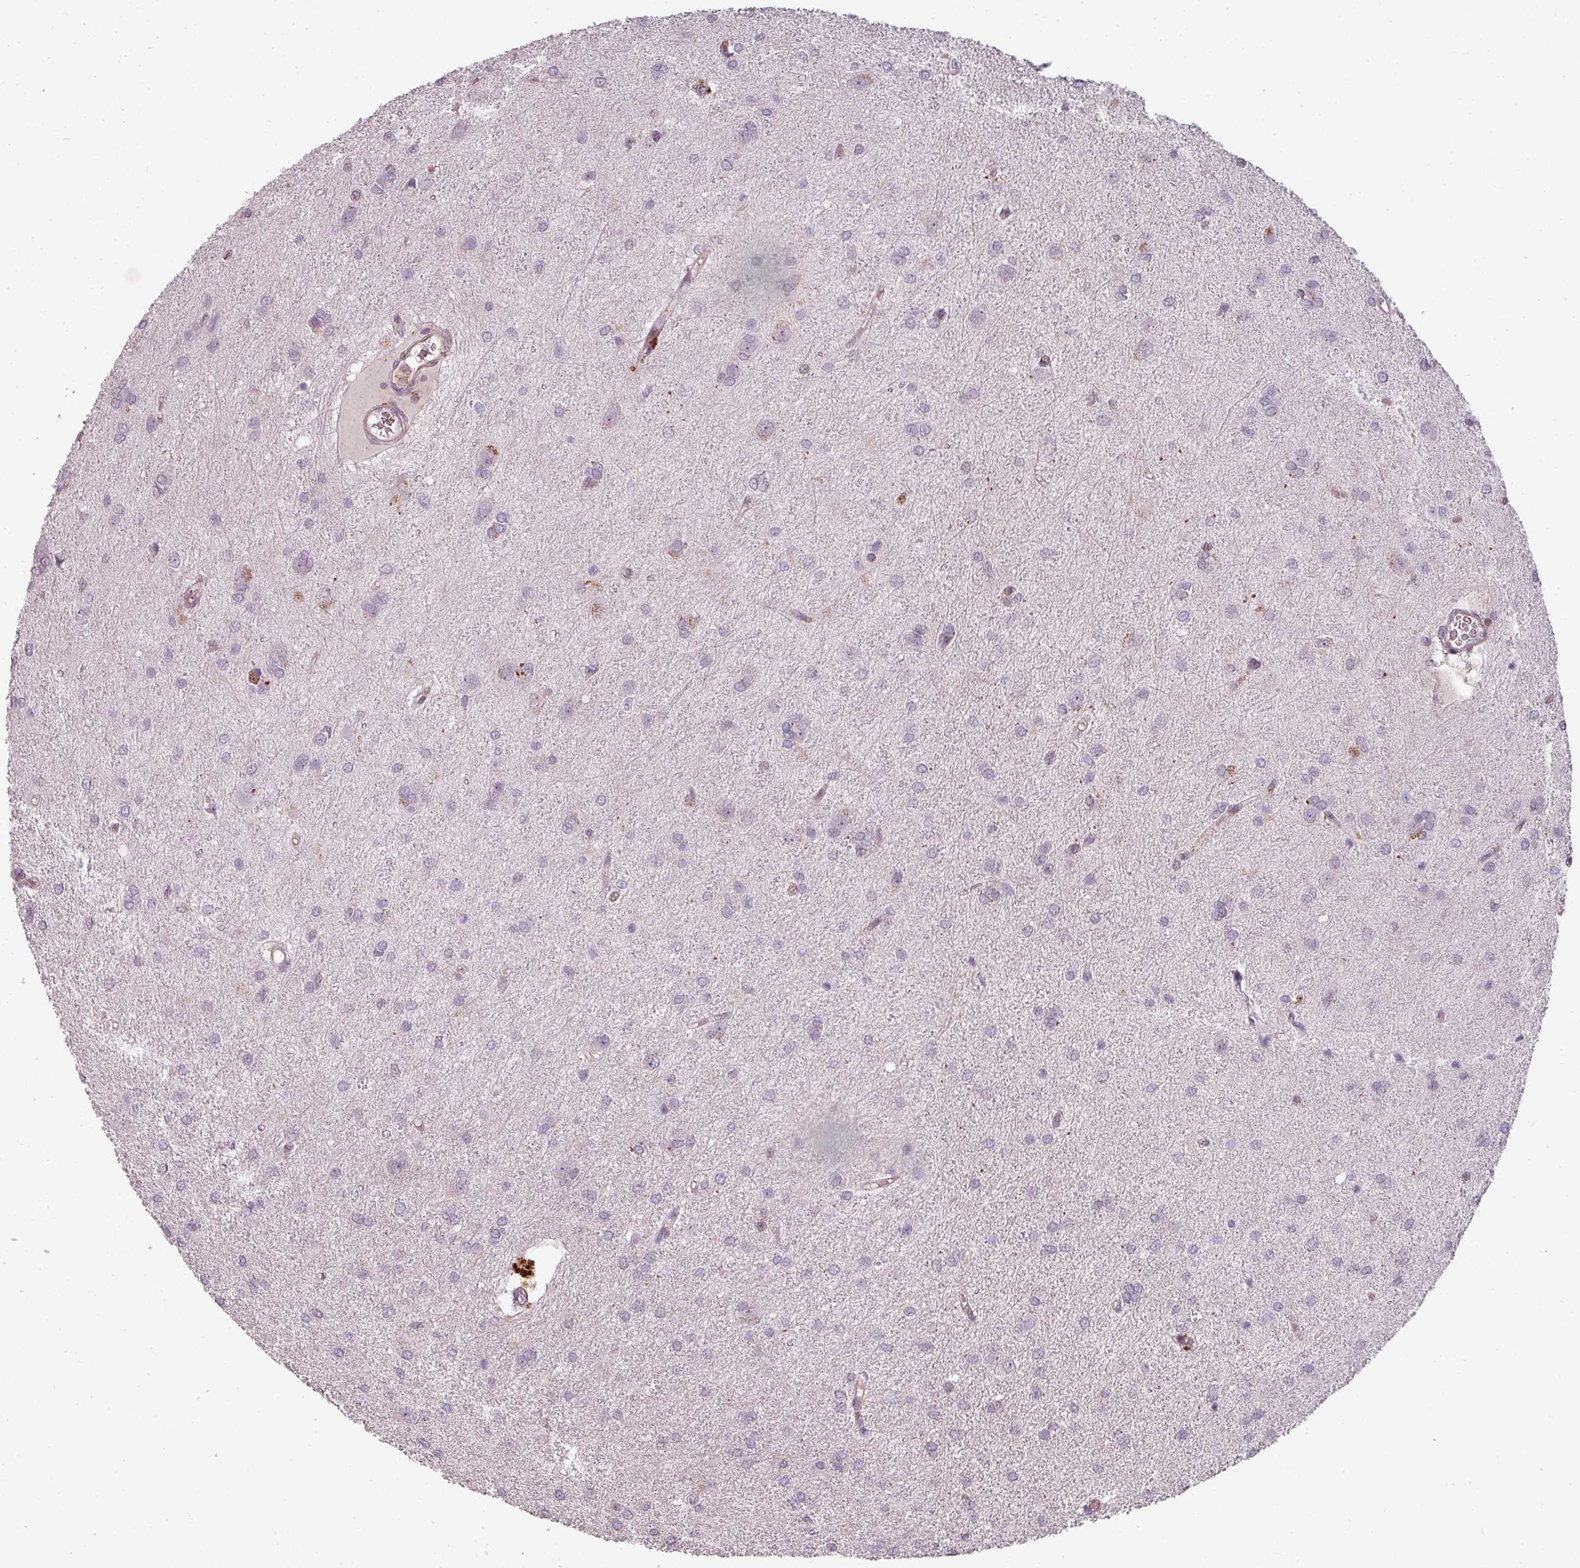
{"staining": {"intensity": "negative", "quantity": "none", "location": "none"}, "tissue": "glioma", "cell_type": "Tumor cells", "image_type": "cancer", "snomed": [{"axis": "morphology", "description": "Glioma, malignant, High grade"}, {"axis": "topography", "description": "Brain"}], "caption": "An immunohistochemistry photomicrograph of glioma is shown. There is no staining in tumor cells of glioma. The staining is performed using DAB brown chromogen with nuclei counter-stained in using hematoxylin.", "gene": "CLIC1", "patient": {"sex": "female", "age": 50}}